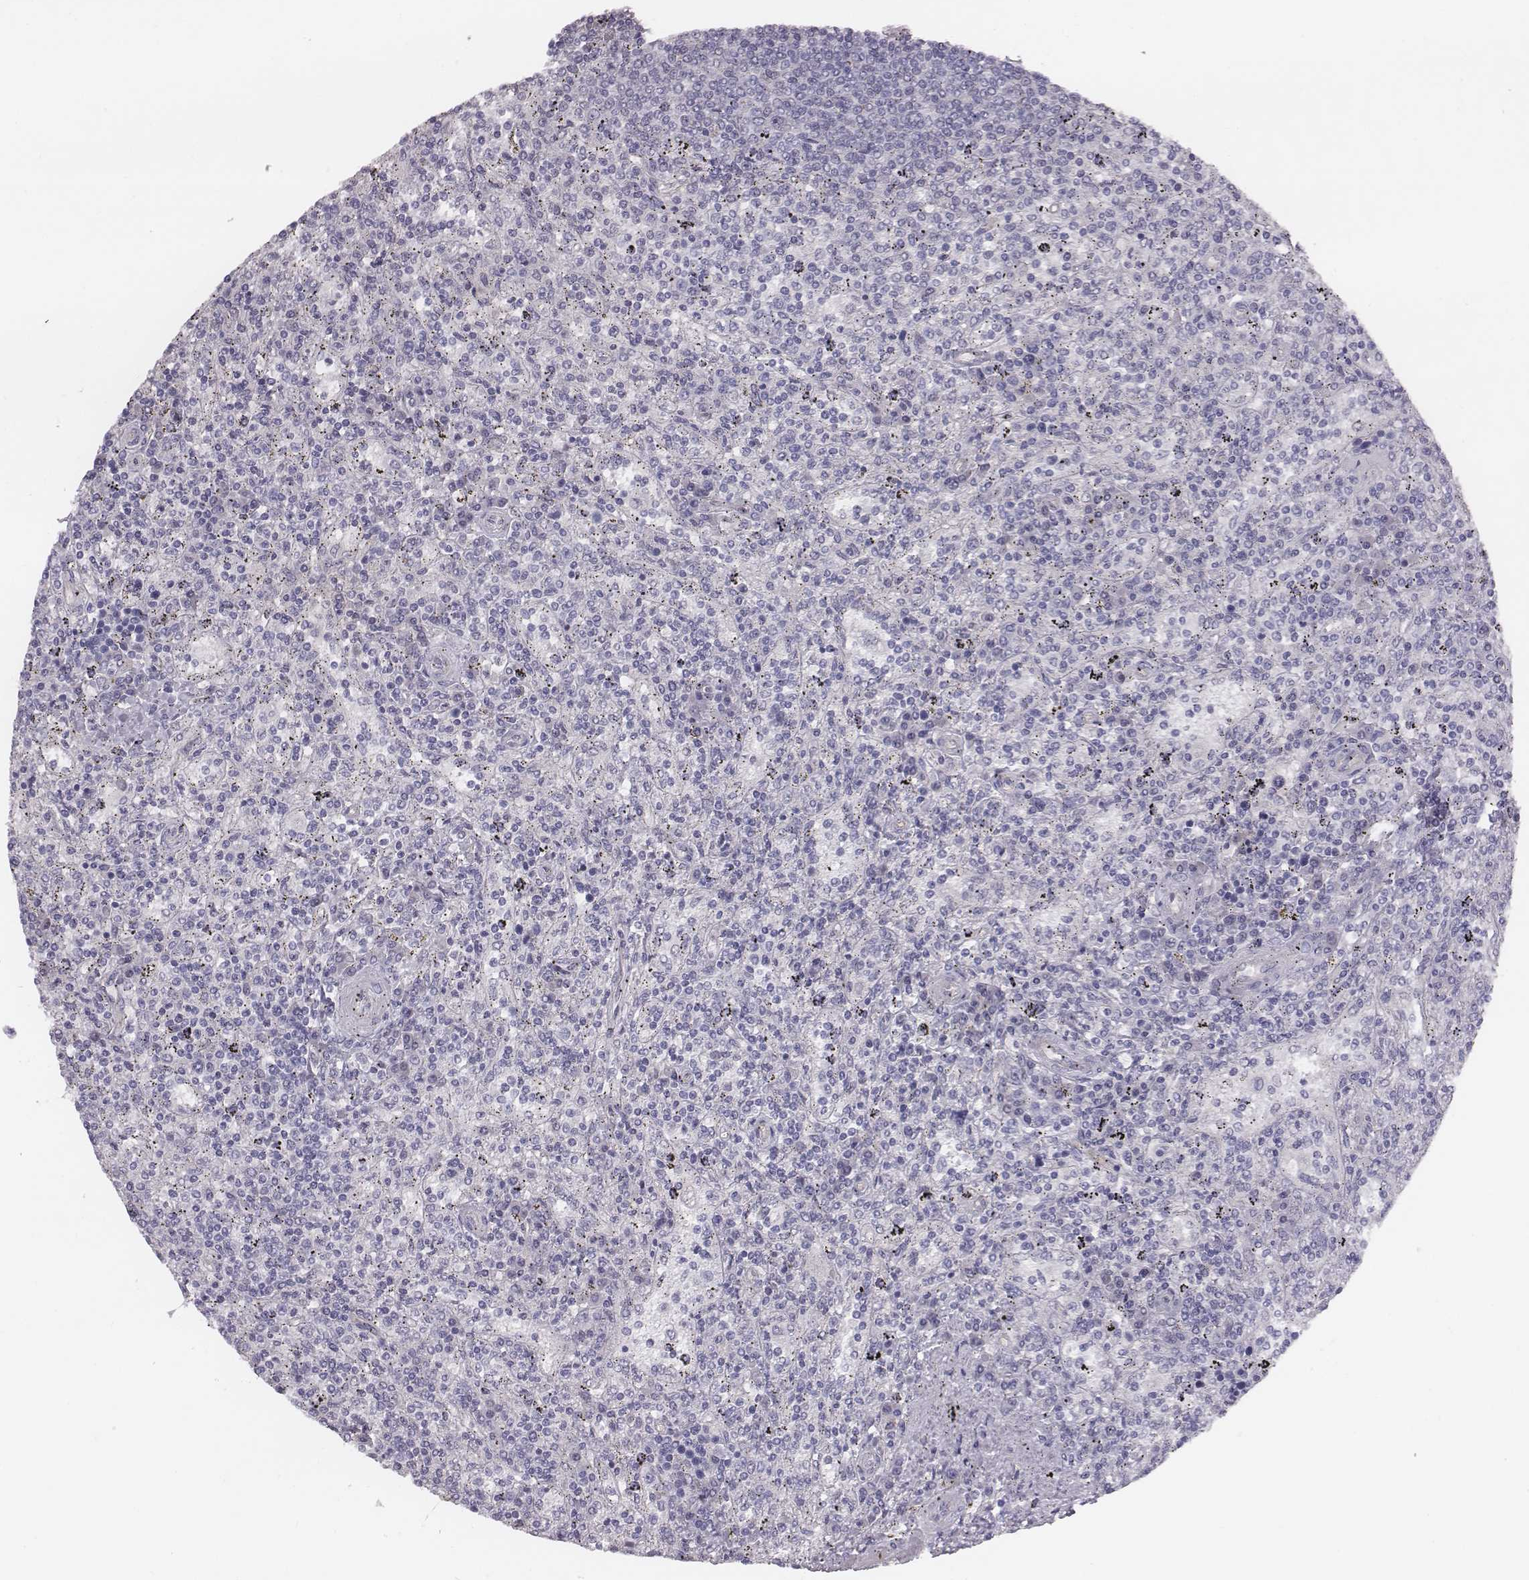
{"staining": {"intensity": "negative", "quantity": "none", "location": "none"}, "tissue": "lymphoma", "cell_type": "Tumor cells", "image_type": "cancer", "snomed": [{"axis": "morphology", "description": "Malignant lymphoma, non-Hodgkin's type, Low grade"}, {"axis": "topography", "description": "Spleen"}], "caption": "Tumor cells show no significant staining in malignant lymphoma, non-Hodgkin's type (low-grade). (DAB (3,3'-diaminobenzidine) immunohistochemistry visualized using brightfield microscopy, high magnification).", "gene": "CACNG4", "patient": {"sex": "male", "age": 62}}